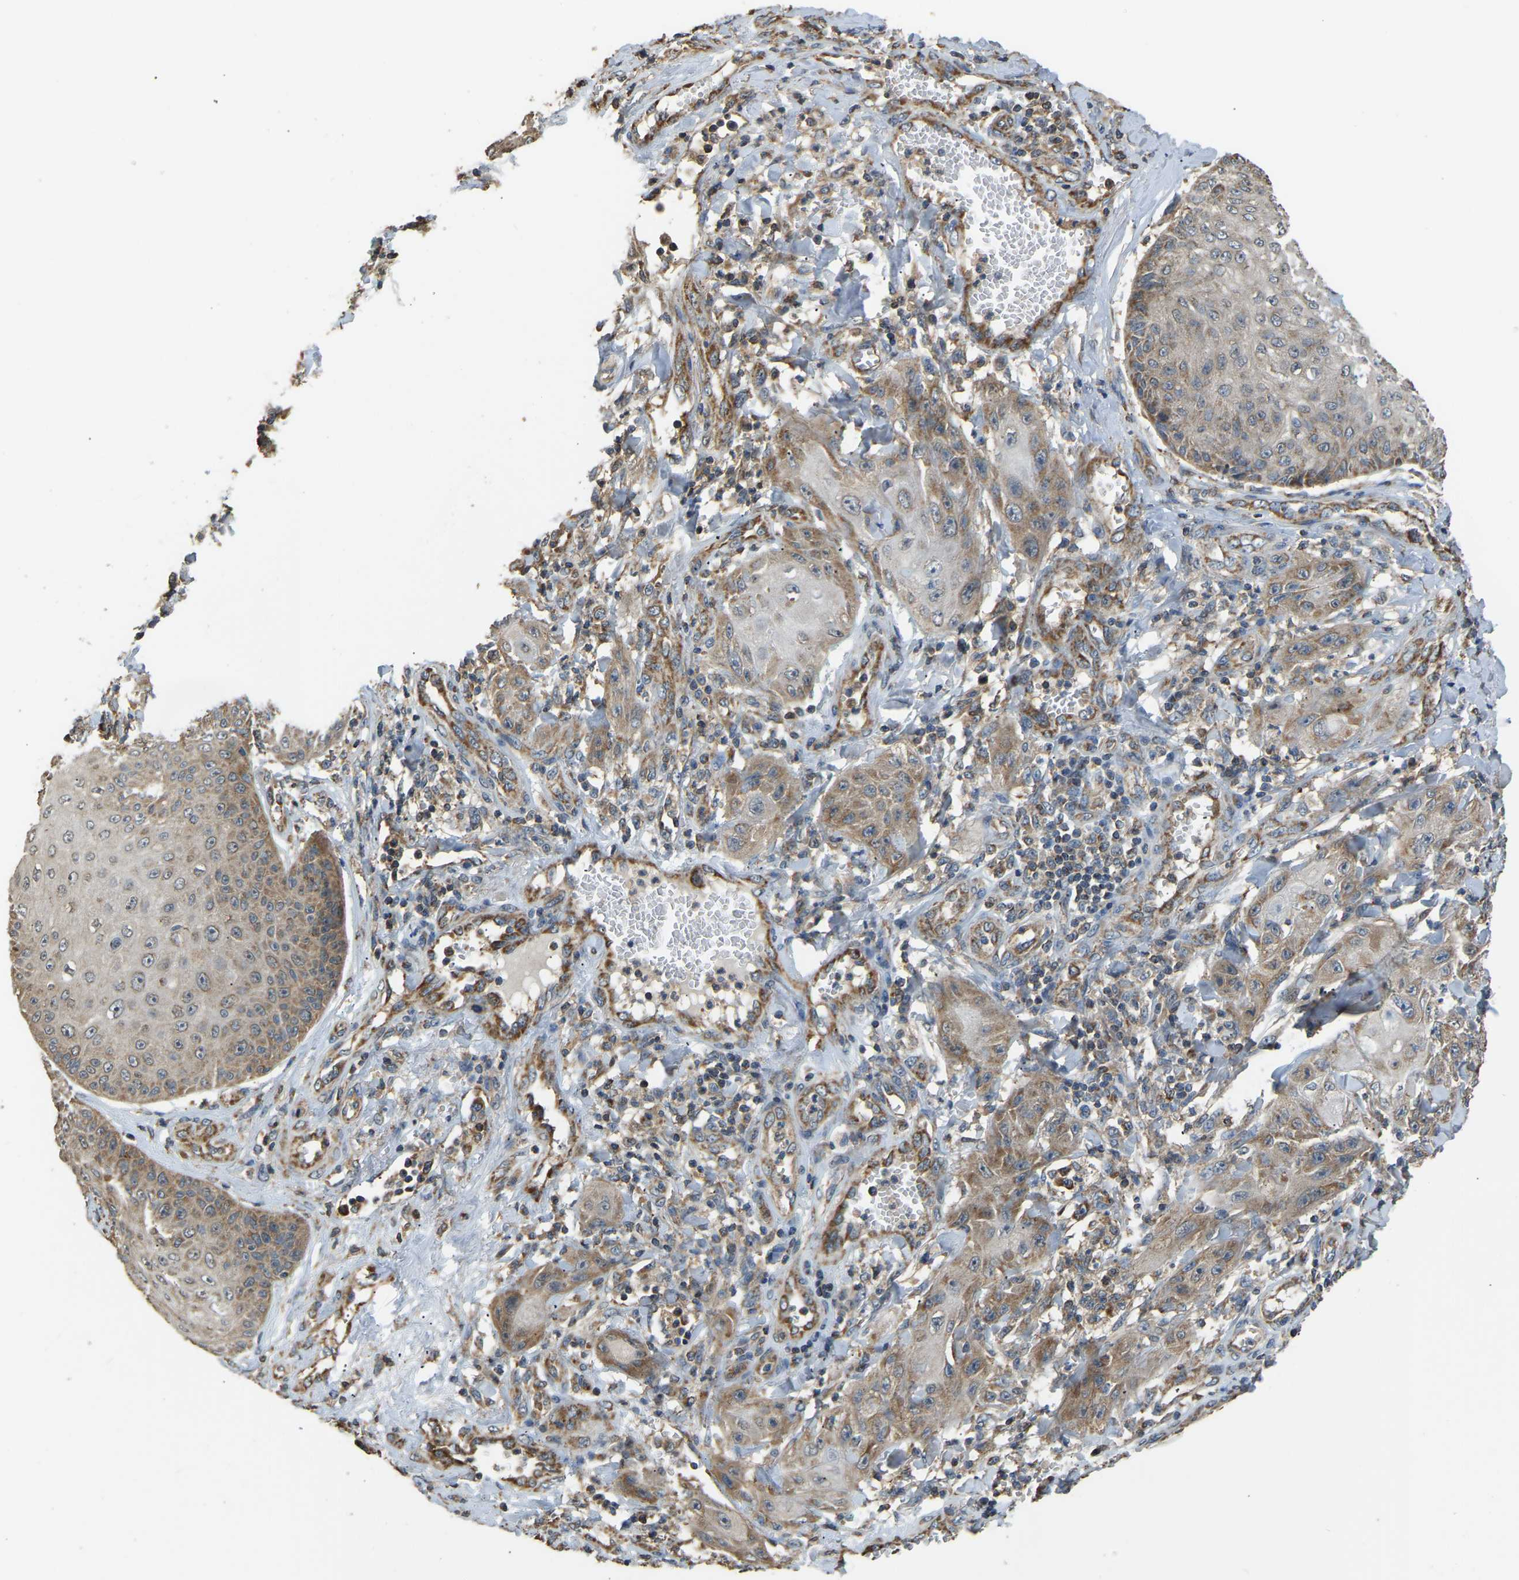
{"staining": {"intensity": "moderate", "quantity": "25%-75%", "location": "cytoplasmic/membranous"}, "tissue": "skin cancer", "cell_type": "Tumor cells", "image_type": "cancer", "snomed": [{"axis": "morphology", "description": "Squamous cell carcinoma, NOS"}, {"axis": "topography", "description": "Skin"}], "caption": "Approximately 25%-75% of tumor cells in squamous cell carcinoma (skin) display moderate cytoplasmic/membranous protein expression as visualized by brown immunohistochemical staining.", "gene": "TUFM", "patient": {"sex": "male", "age": 74}}